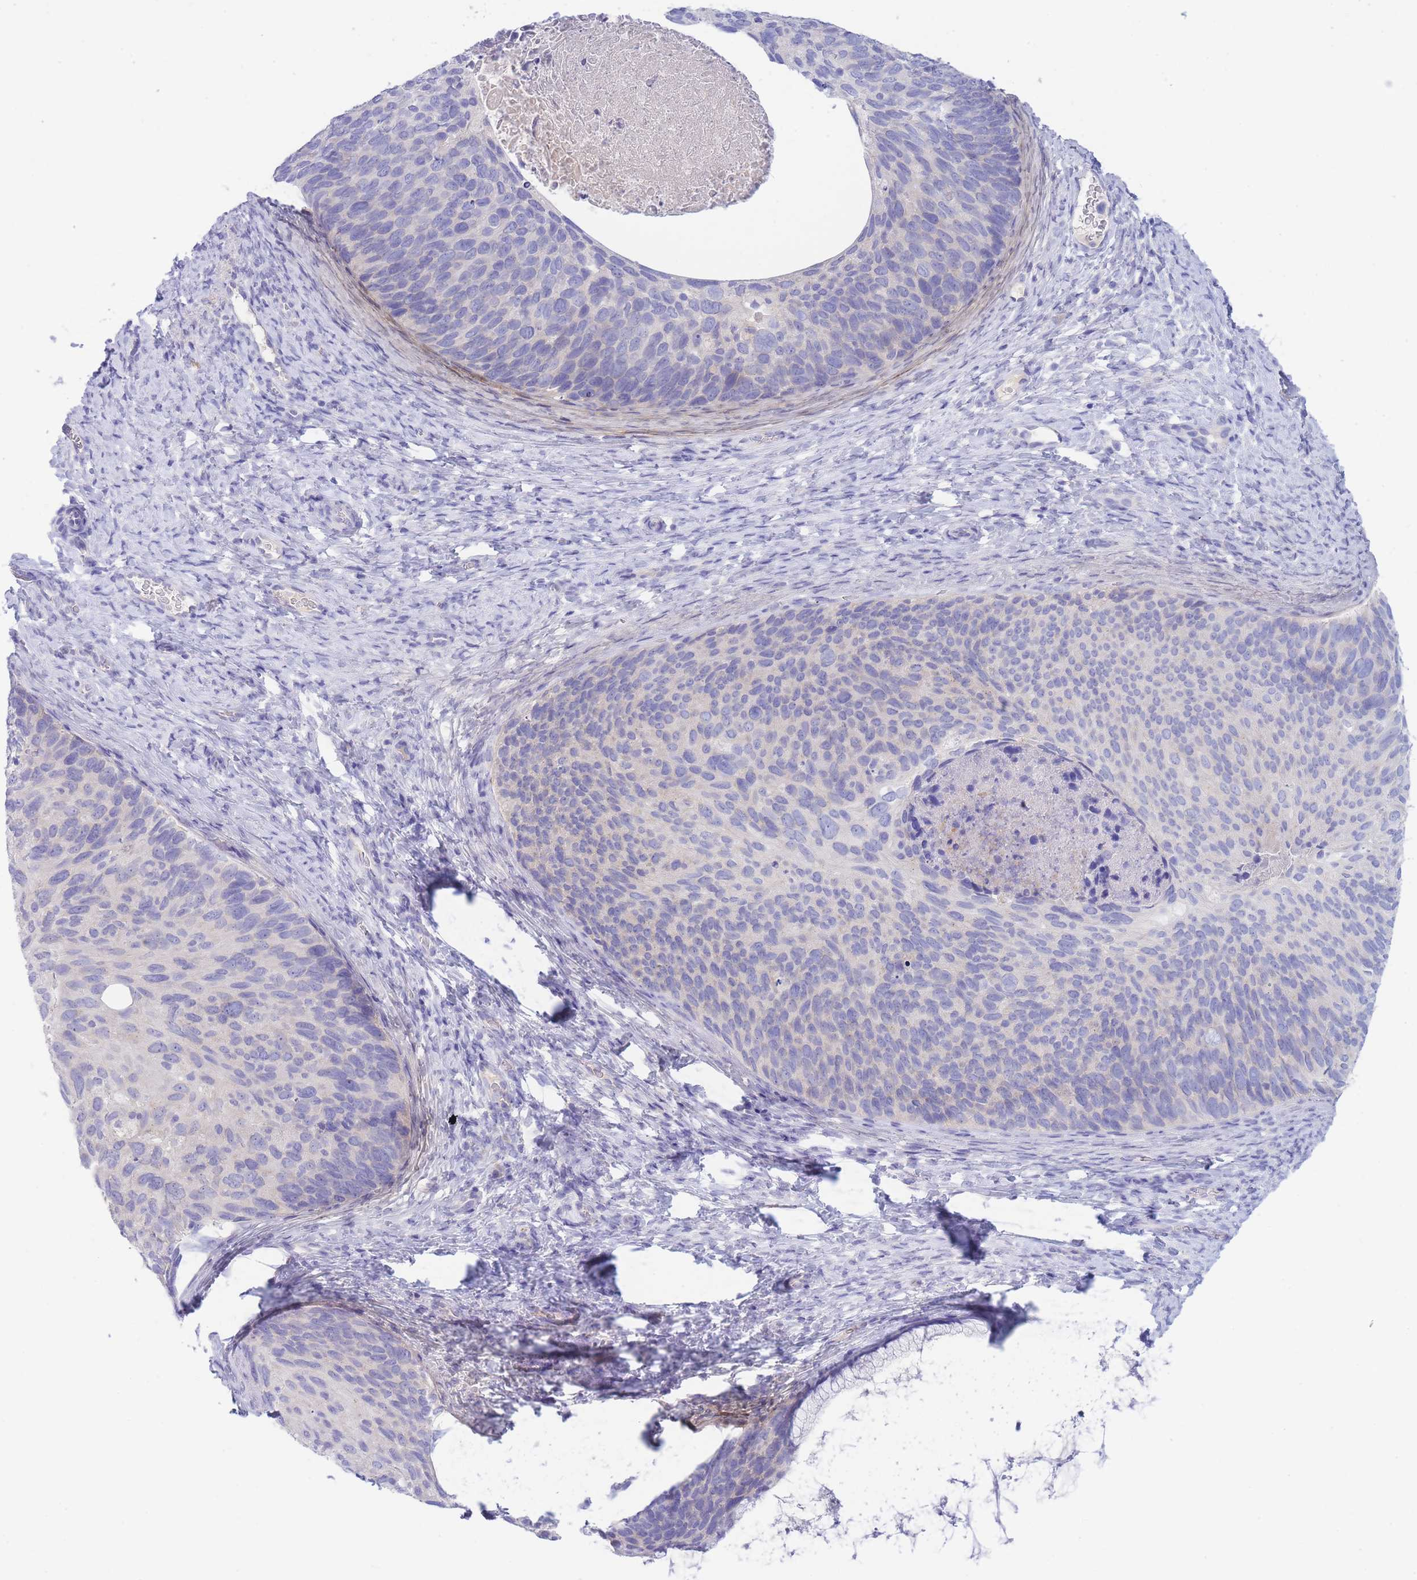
{"staining": {"intensity": "negative", "quantity": "none", "location": "none"}, "tissue": "cervical cancer", "cell_type": "Tumor cells", "image_type": "cancer", "snomed": [{"axis": "morphology", "description": "Squamous cell carcinoma, NOS"}, {"axis": "topography", "description": "Cervix"}], "caption": "High magnification brightfield microscopy of cervical cancer stained with DAB (brown) and counterstained with hematoxylin (blue): tumor cells show no significant staining.", "gene": "PCDHB3", "patient": {"sex": "female", "age": 80}}